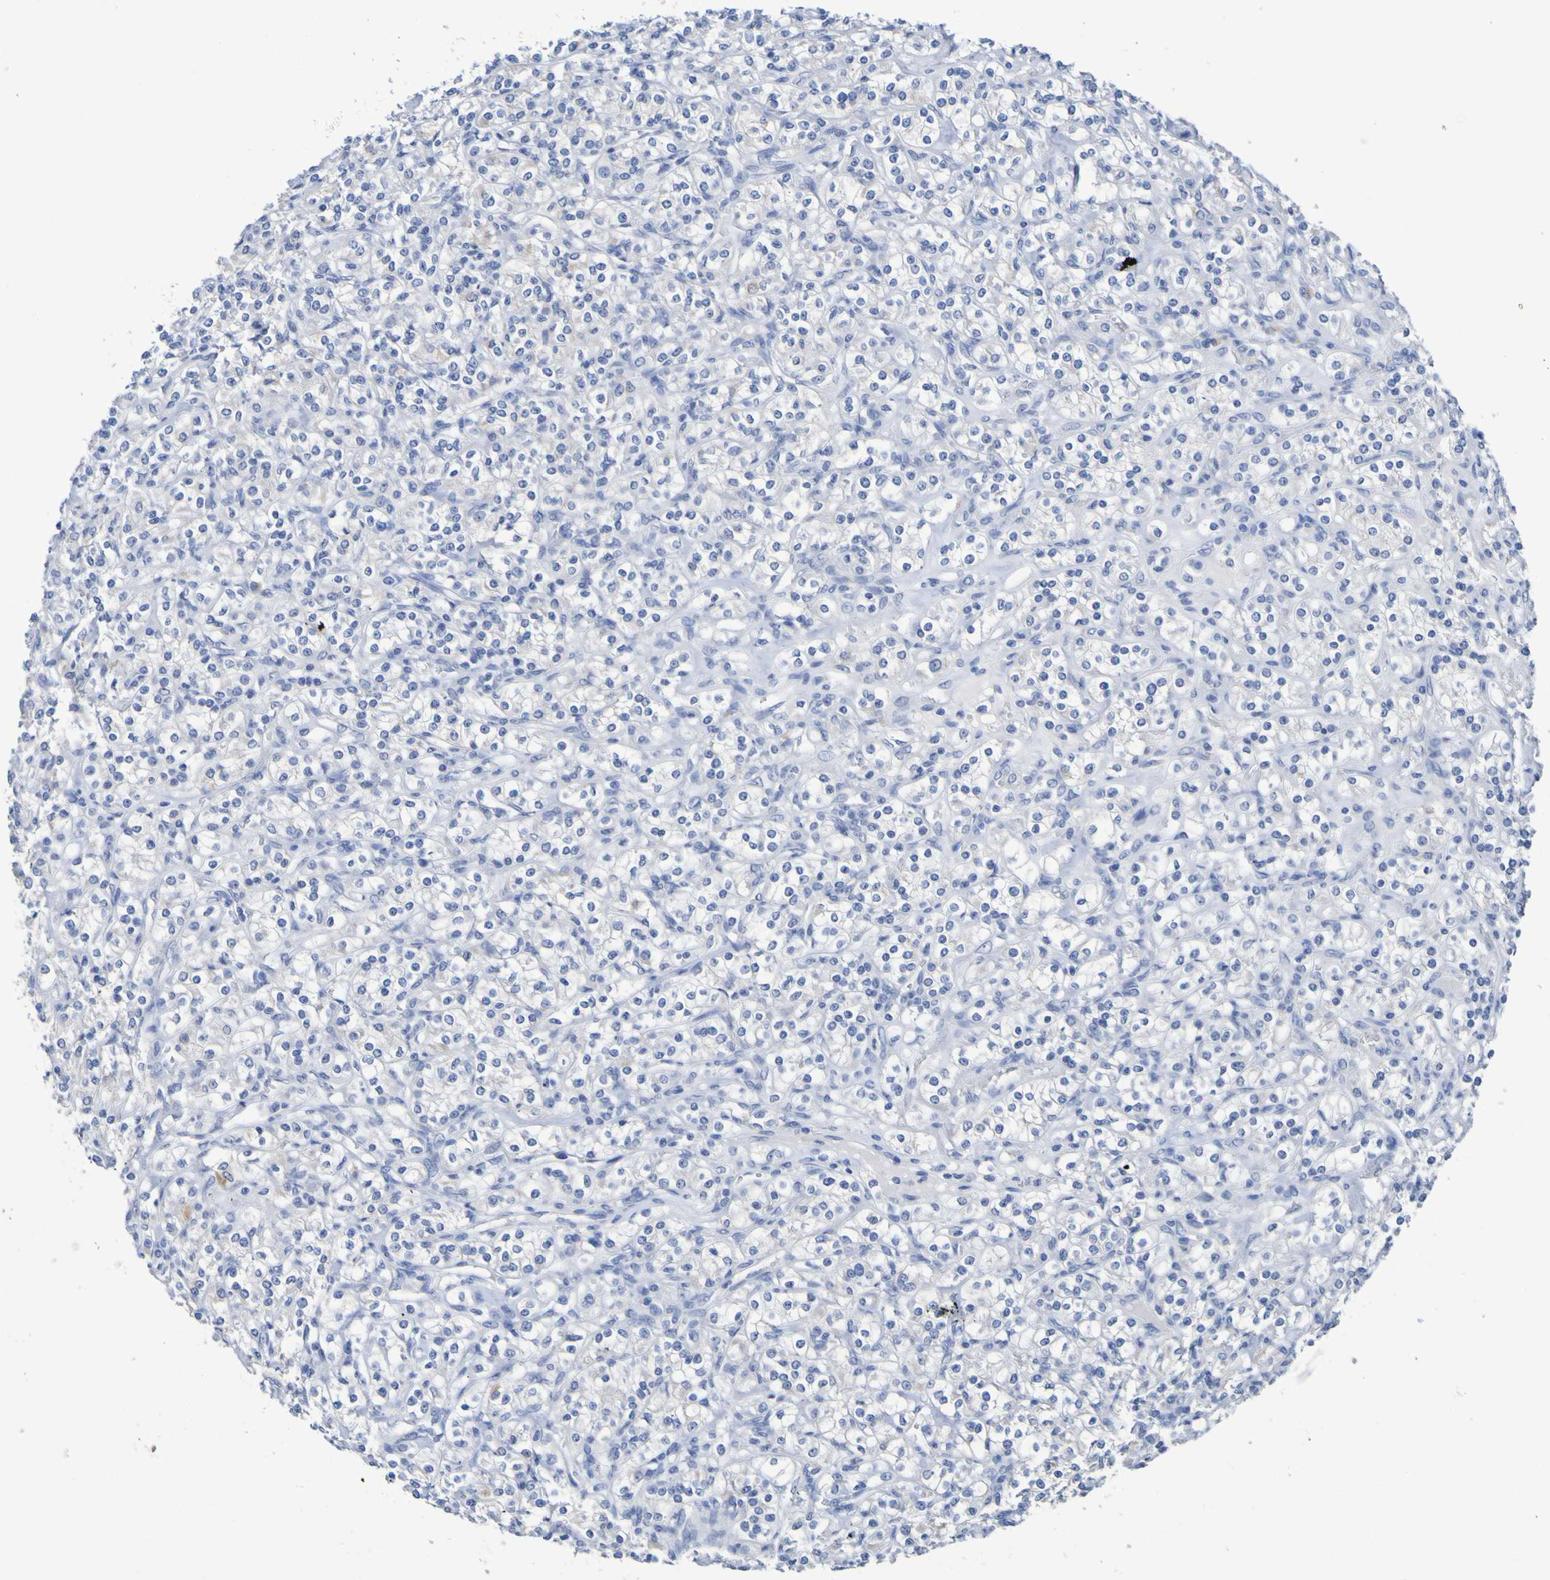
{"staining": {"intensity": "negative", "quantity": "none", "location": "none"}, "tissue": "renal cancer", "cell_type": "Tumor cells", "image_type": "cancer", "snomed": [{"axis": "morphology", "description": "Adenocarcinoma, NOS"}, {"axis": "topography", "description": "Kidney"}], "caption": "Tumor cells show no significant staining in adenocarcinoma (renal).", "gene": "SGCB", "patient": {"sex": "male", "age": 77}}